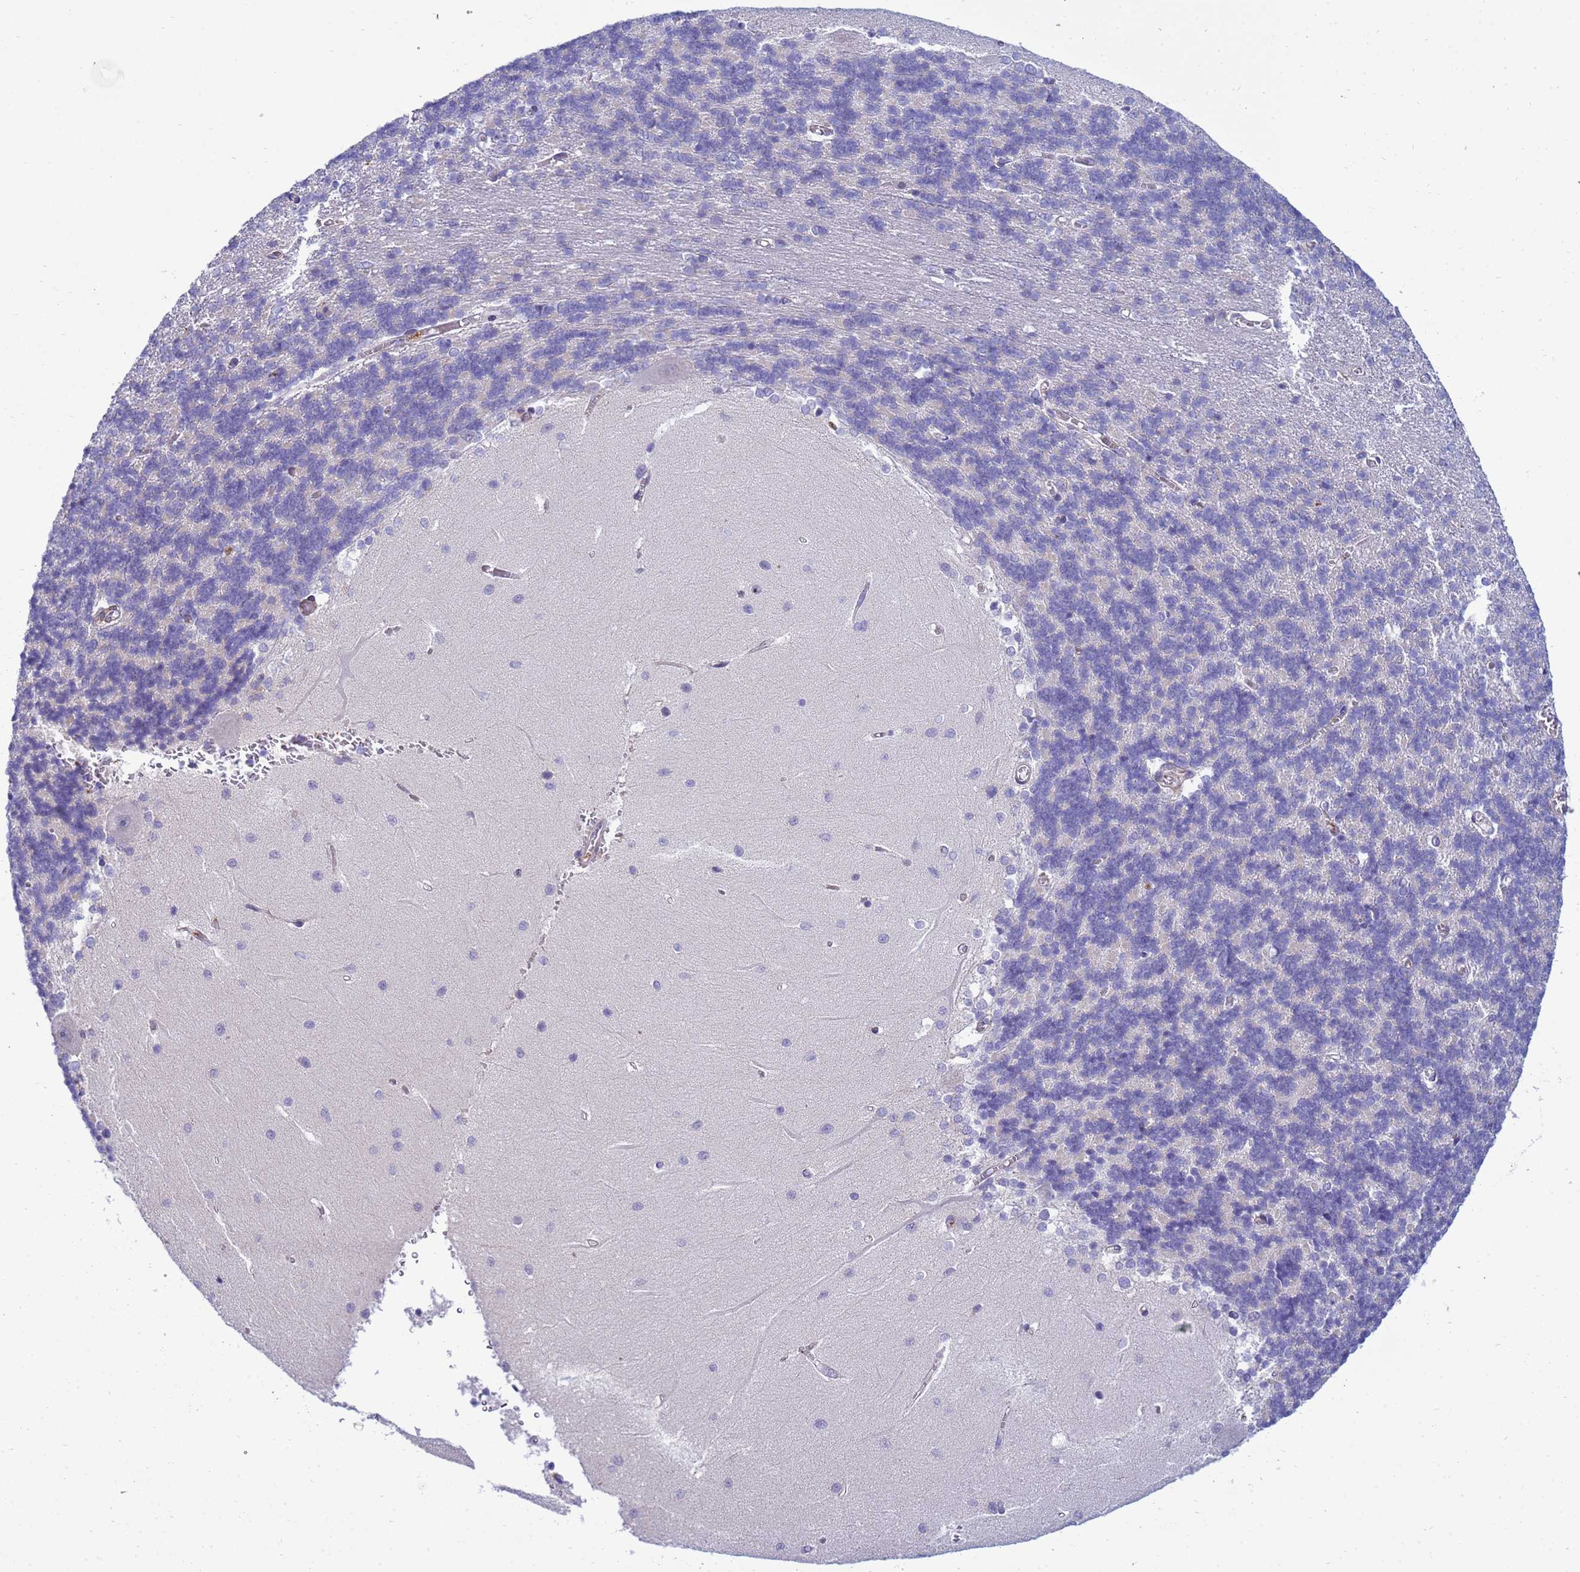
{"staining": {"intensity": "negative", "quantity": "none", "location": "none"}, "tissue": "cerebellum", "cell_type": "Cells in granular layer", "image_type": "normal", "snomed": [{"axis": "morphology", "description": "Normal tissue, NOS"}, {"axis": "topography", "description": "Cerebellum"}], "caption": "Immunohistochemistry of benign cerebellum demonstrates no positivity in cells in granular layer.", "gene": "TRPC6", "patient": {"sex": "male", "age": 37}}